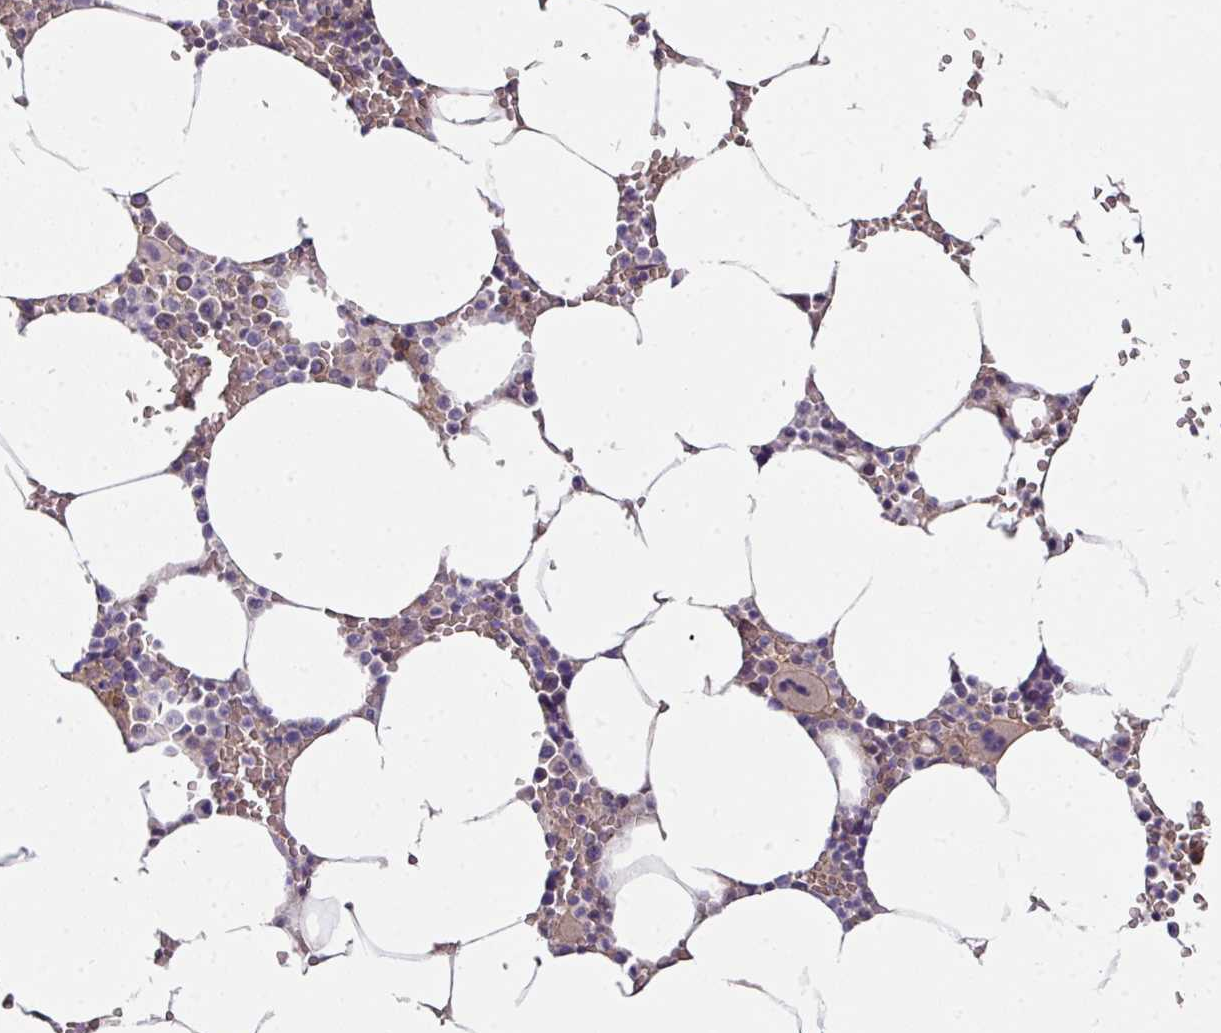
{"staining": {"intensity": "weak", "quantity": "<25%", "location": "cytoplasmic/membranous"}, "tissue": "bone marrow", "cell_type": "Hematopoietic cells", "image_type": "normal", "snomed": [{"axis": "morphology", "description": "Normal tissue, NOS"}, {"axis": "topography", "description": "Bone marrow"}], "caption": "A photomicrograph of human bone marrow is negative for staining in hematopoietic cells. Nuclei are stained in blue.", "gene": "SLAMF6", "patient": {"sex": "male", "age": 70}}